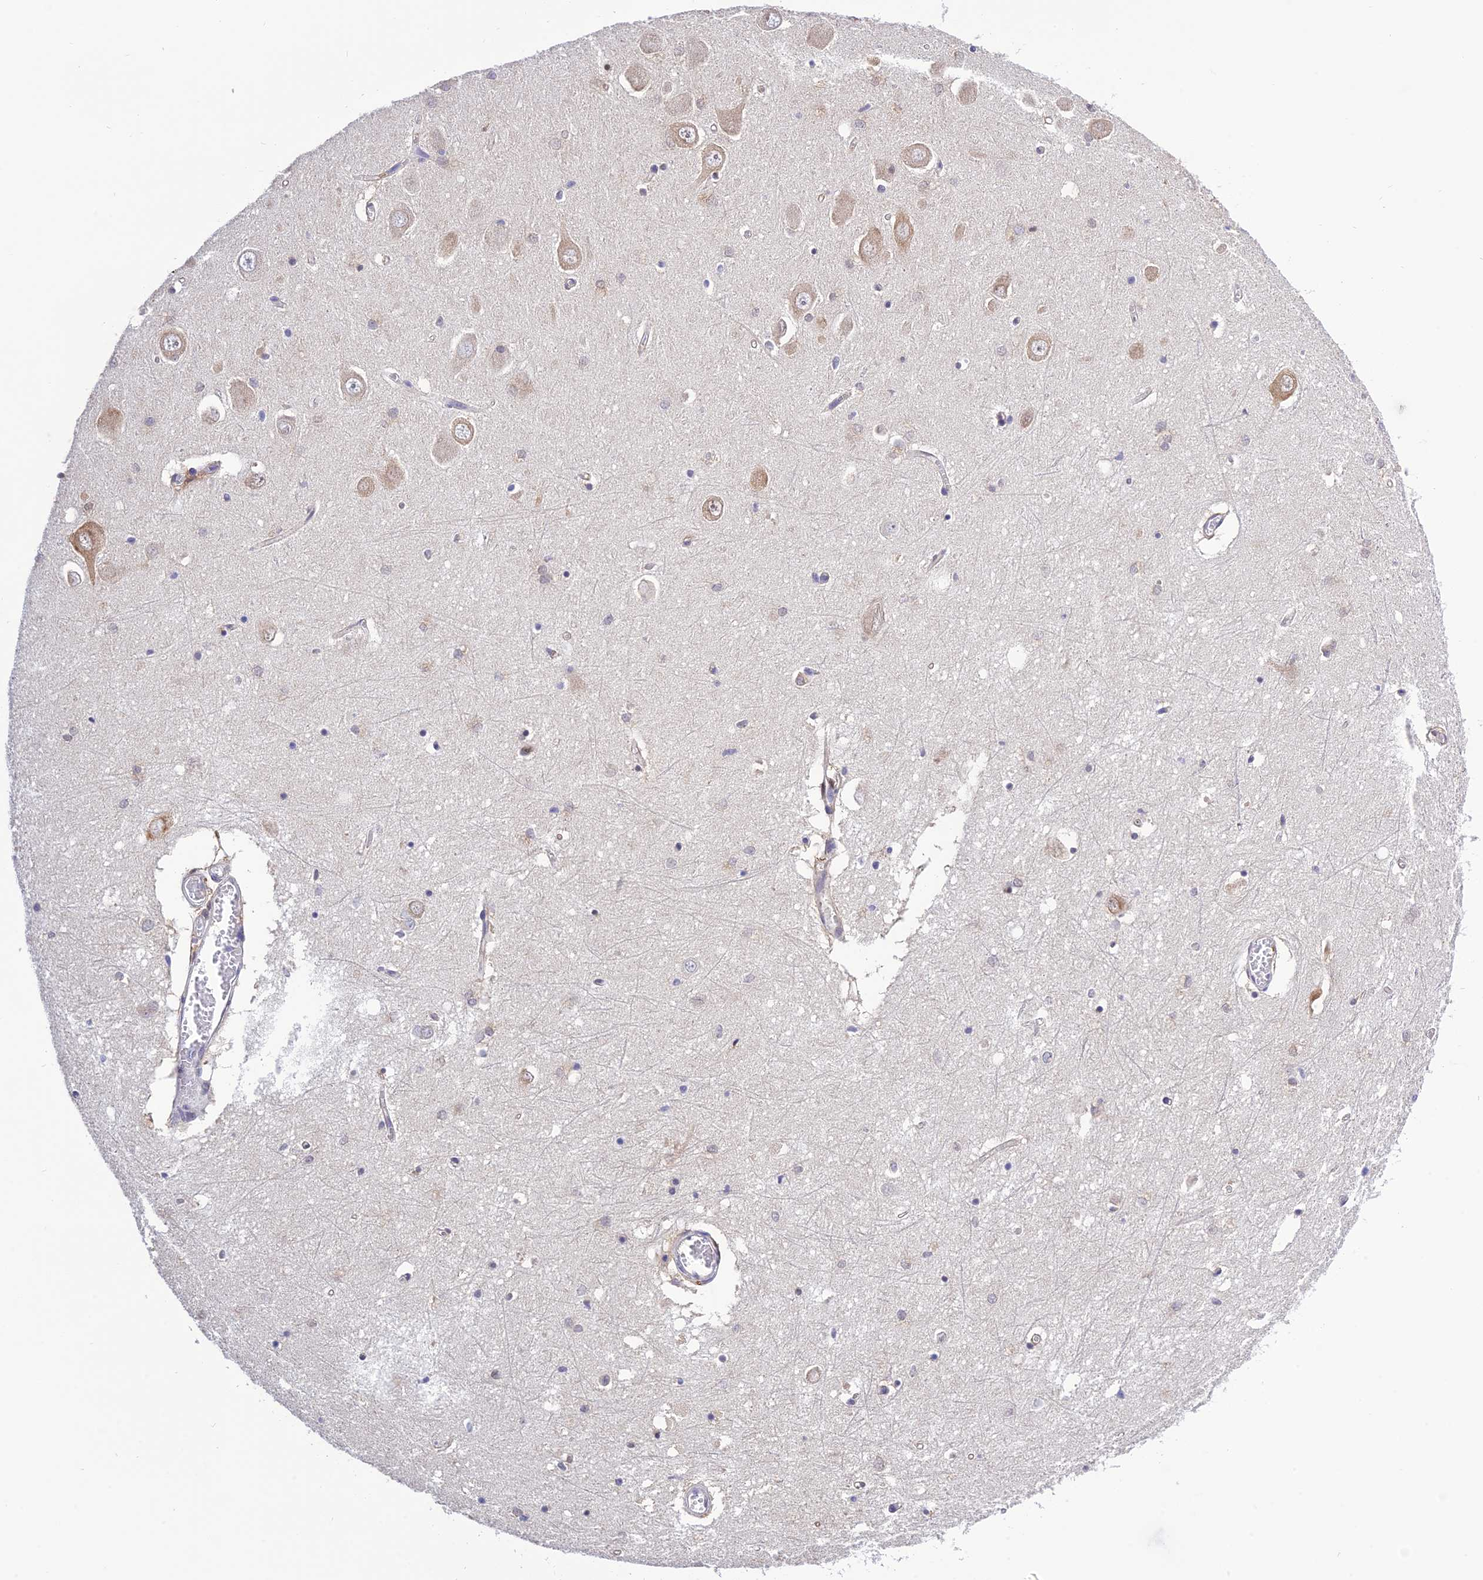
{"staining": {"intensity": "negative", "quantity": "none", "location": "none"}, "tissue": "hippocampus", "cell_type": "Glial cells", "image_type": "normal", "snomed": [{"axis": "morphology", "description": "Normal tissue, NOS"}, {"axis": "topography", "description": "Hippocampus"}], "caption": "This is an immunohistochemistry (IHC) image of unremarkable hippocampus. There is no expression in glial cells.", "gene": "MNS1", "patient": {"sex": "male", "age": 70}}